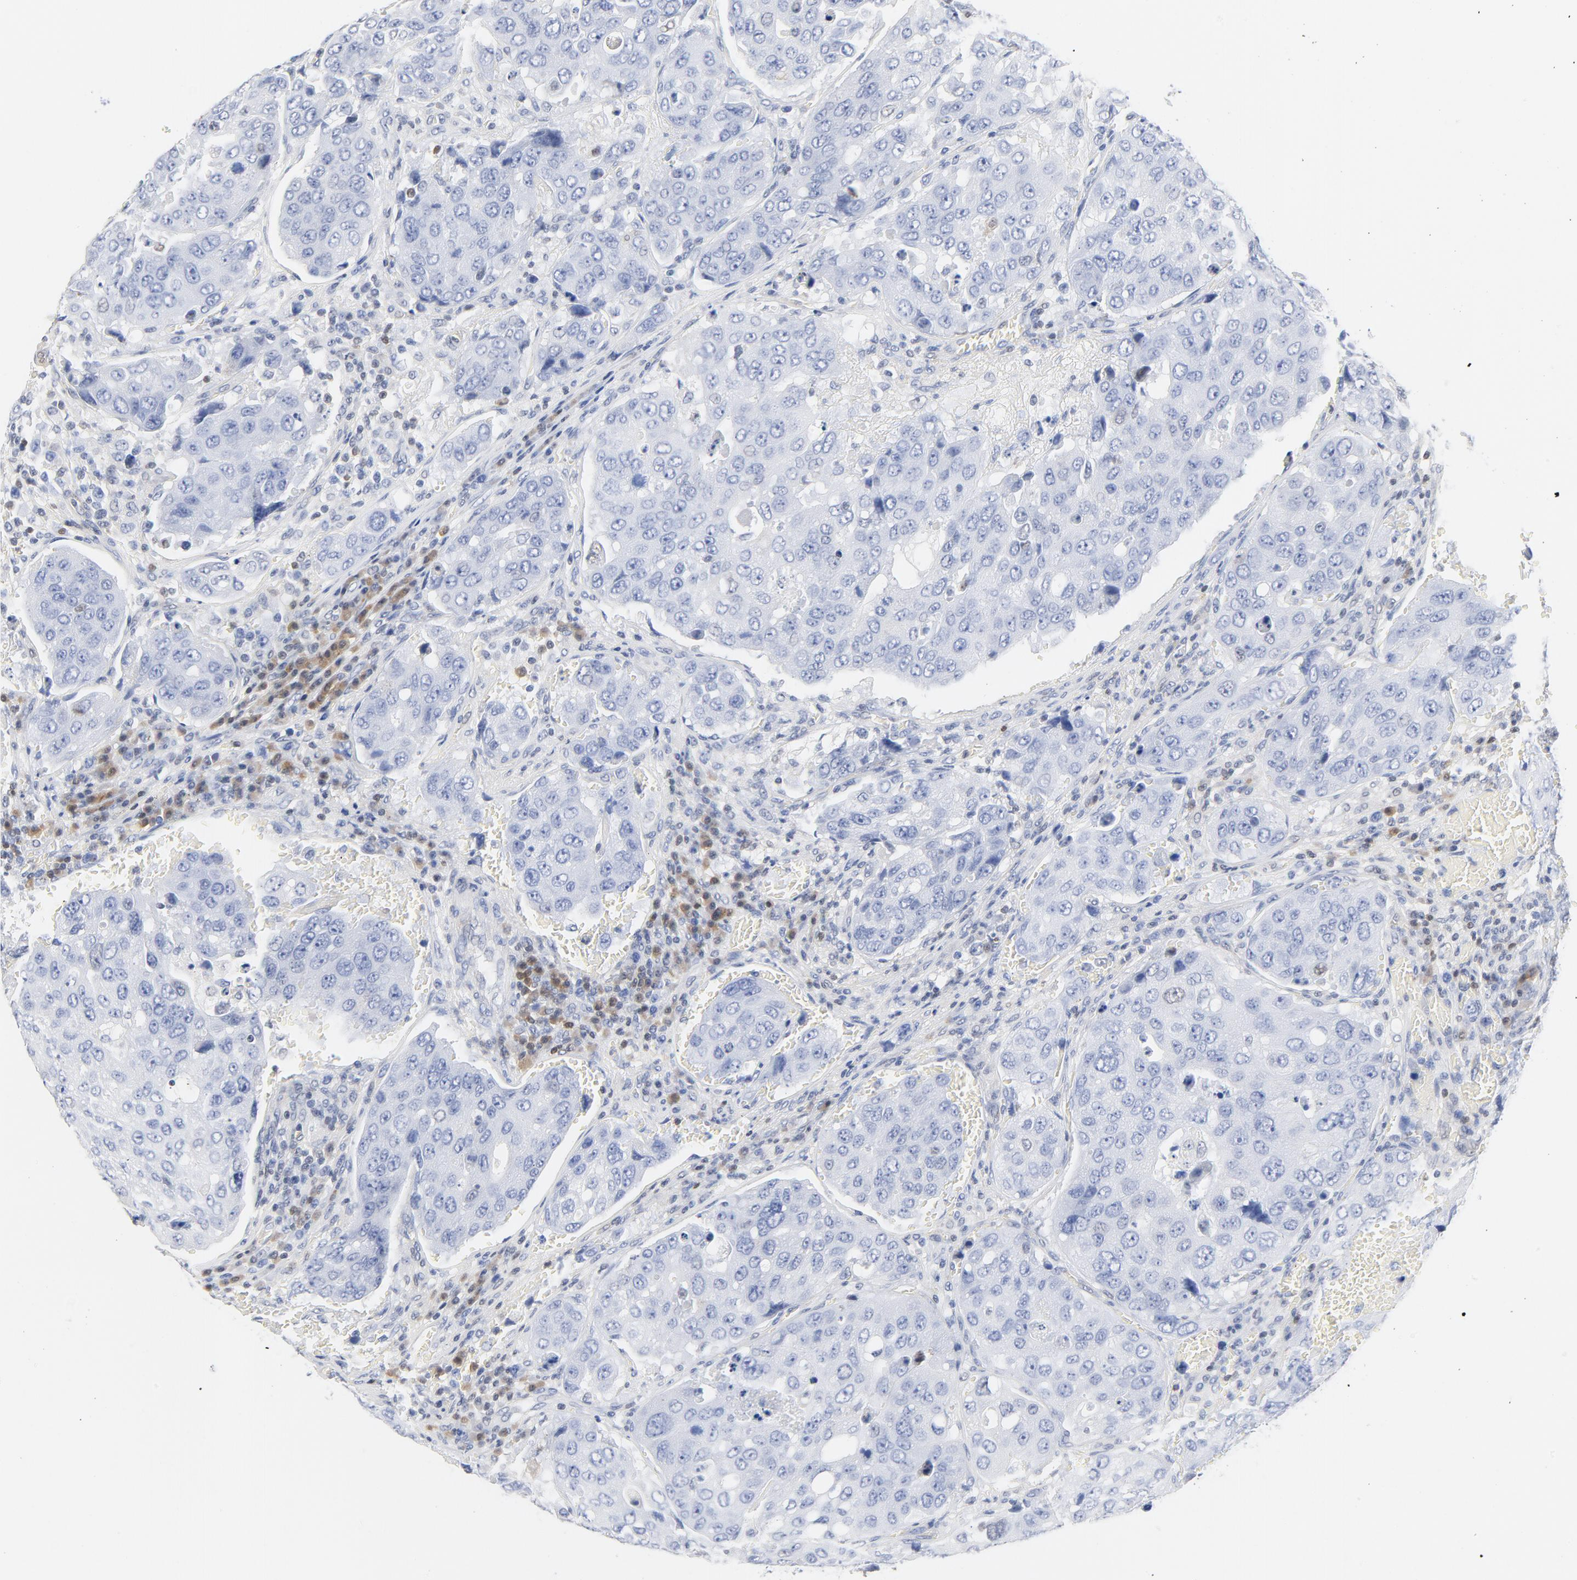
{"staining": {"intensity": "negative", "quantity": "none", "location": "none"}, "tissue": "urothelial cancer", "cell_type": "Tumor cells", "image_type": "cancer", "snomed": [{"axis": "morphology", "description": "Urothelial carcinoma, High grade"}, {"axis": "topography", "description": "Lymph node"}, {"axis": "topography", "description": "Urinary bladder"}], "caption": "The immunohistochemistry photomicrograph has no significant staining in tumor cells of urothelial carcinoma (high-grade) tissue.", "gene": "CDKN1B", "patient": {"sex": "male", "age": 51}}